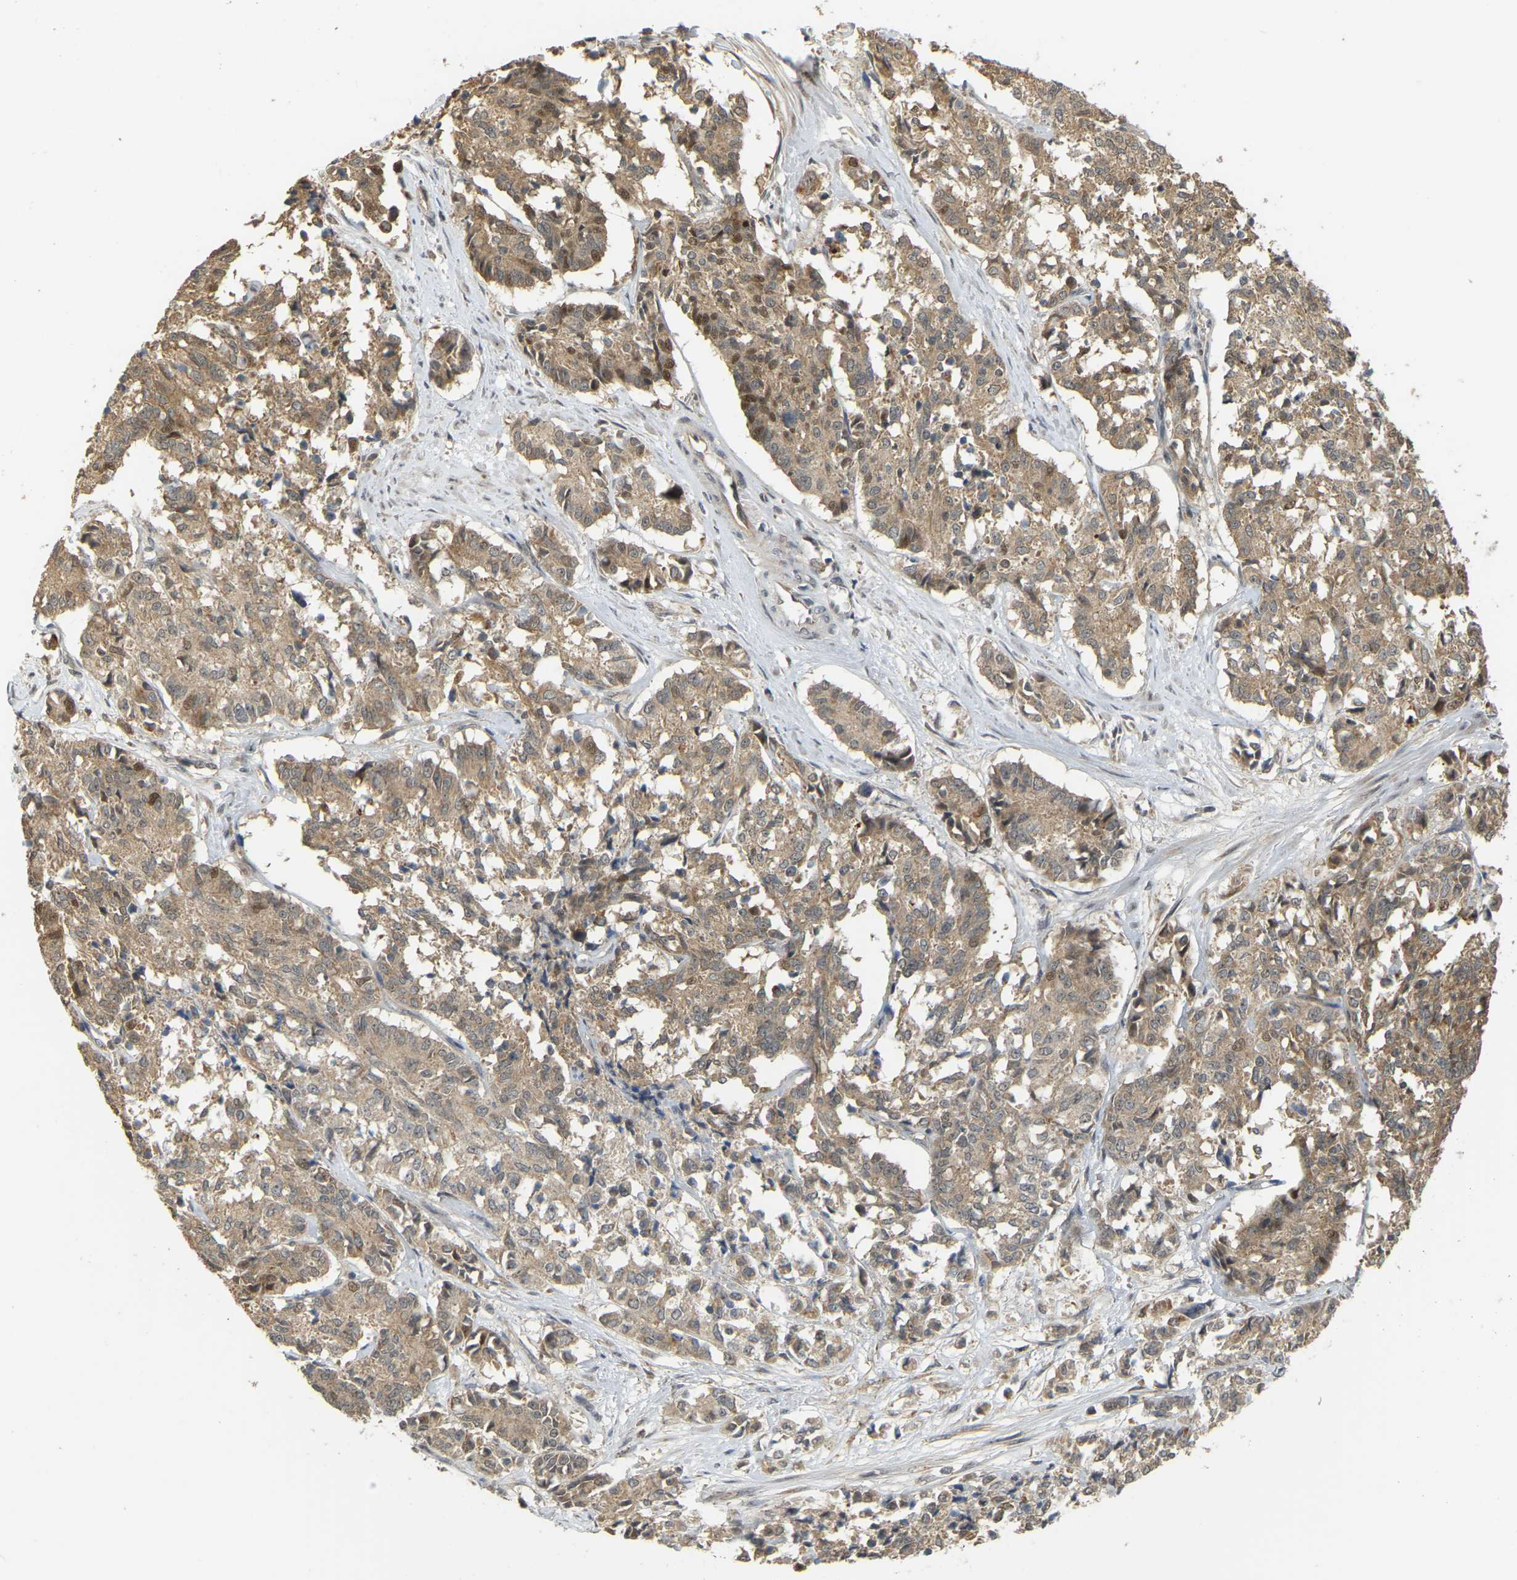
{"staining": {"intensity": "weak", "quantity": ">75%", "location": "cytoplasmic/membranous"}, "tissue": "cervical cancer", "cell_type": "Tumor cells", "image_type": "cancer", "snomed": [{"axis": "morphology", "description": "Squamous cell carcinoma, NOS"}, {"axis": "topography", "description": "Cervix"}], "caption": "Approximately >75% of tumor cells in human cervical cancer (squamous cell carcinoma) show weak cytoplasmic/membranous protein positivity as visualized by brown immunohistochemical staining.", "gene": "BRF2", "patient": {"sex": "female", "age": 35}}